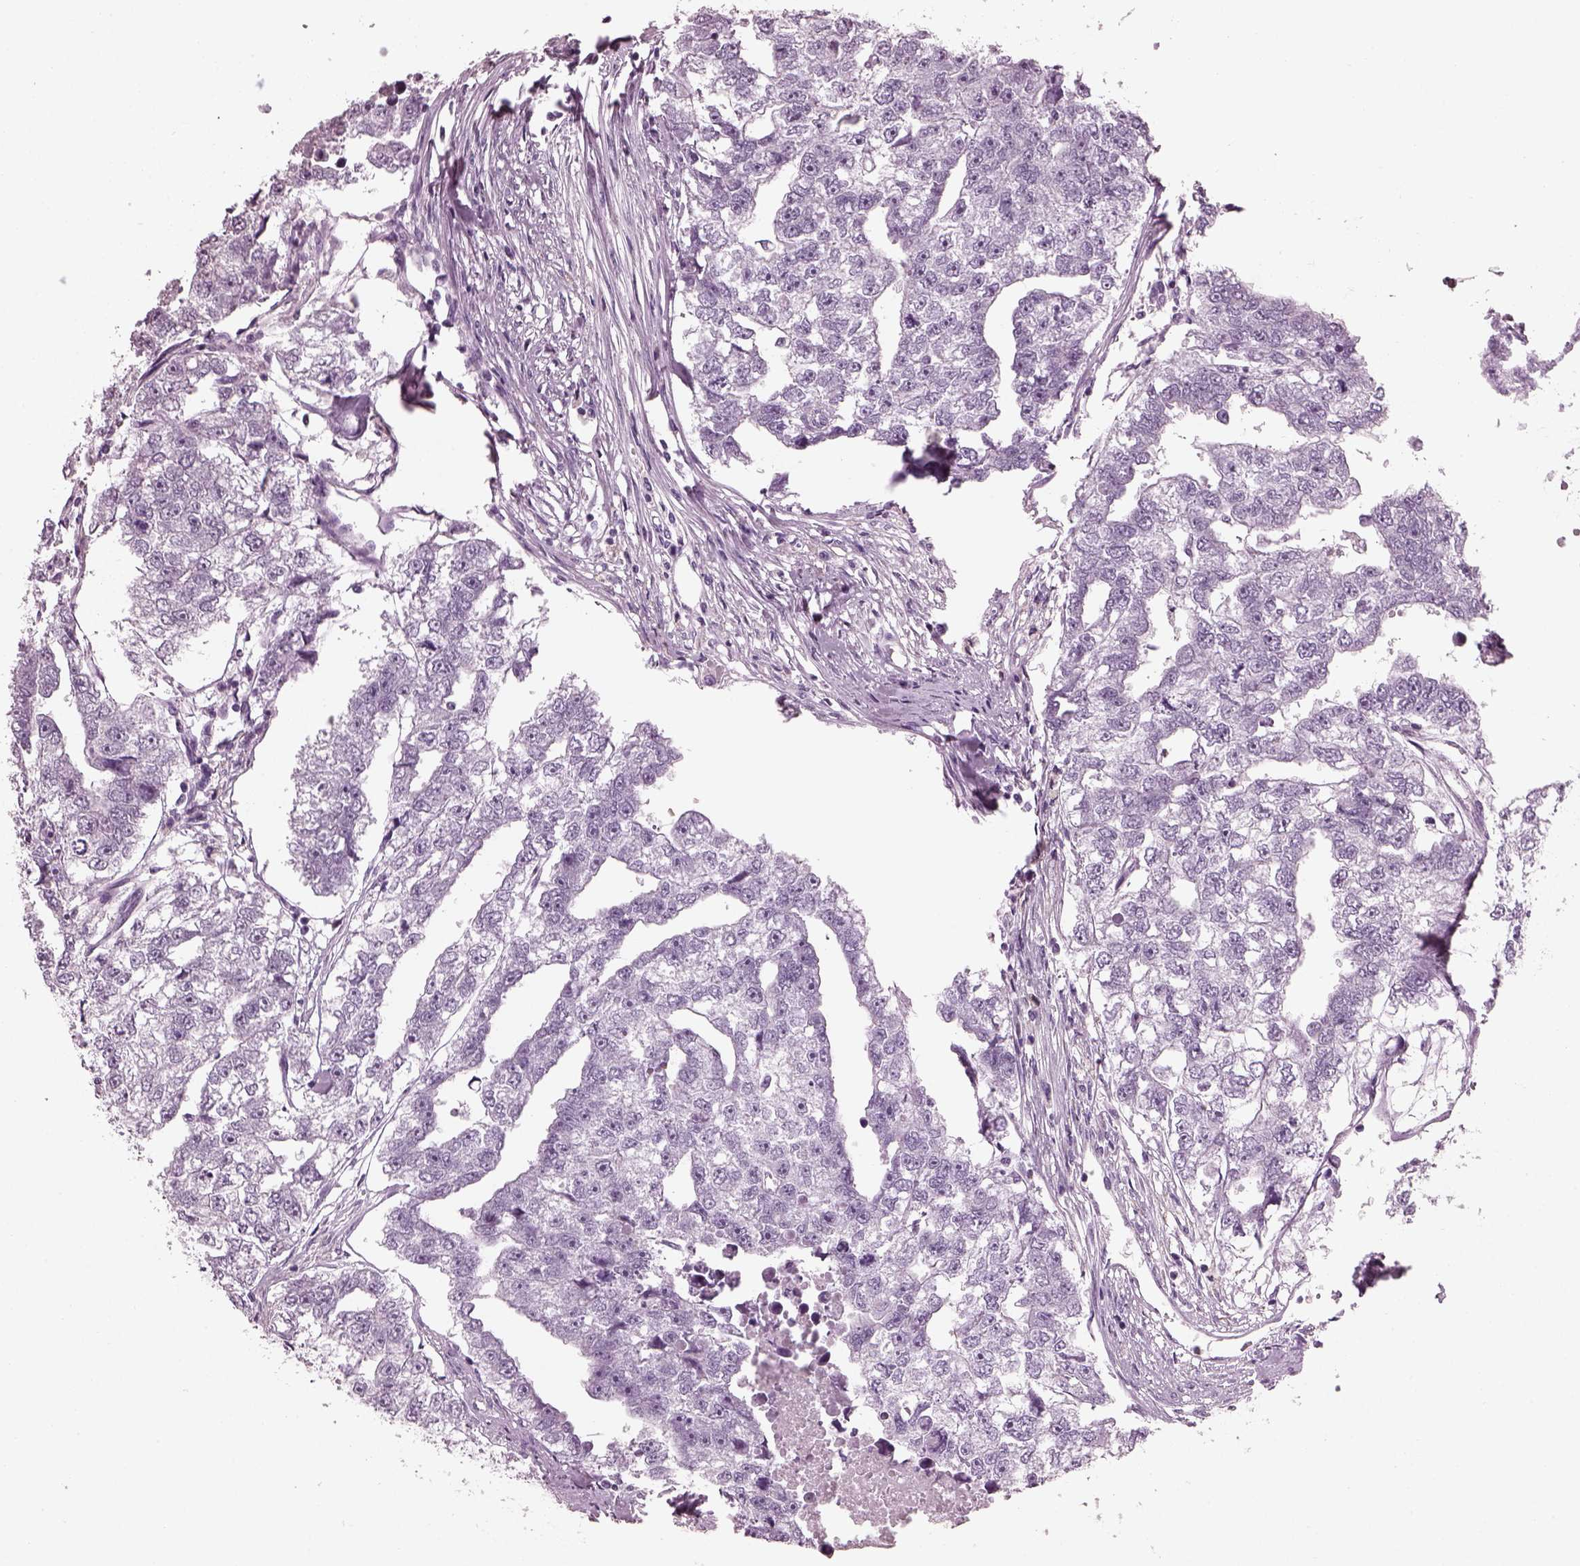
{"staining": {"intensity": "negative", "quantity": "none", "location": "none"}, "tissue": "testis cancer", "cell_type": "Tumor cells", "image_type": "cancer", "snomed": [{"axis": "morphology", "description": "Carcinoma, Embryonal, NOS"}, {"axis": "morphology", "description": "Teratoma, malignant, NOS"}, {"axis": "topography", "description": "Testis"}], "caption": "Immunohistochemistry (IHC) of malignant teratoma (testis) exhibits no positivity in tumor cells.", "gene": "PDC", "patient": {"sex": "male", "age": 44}}